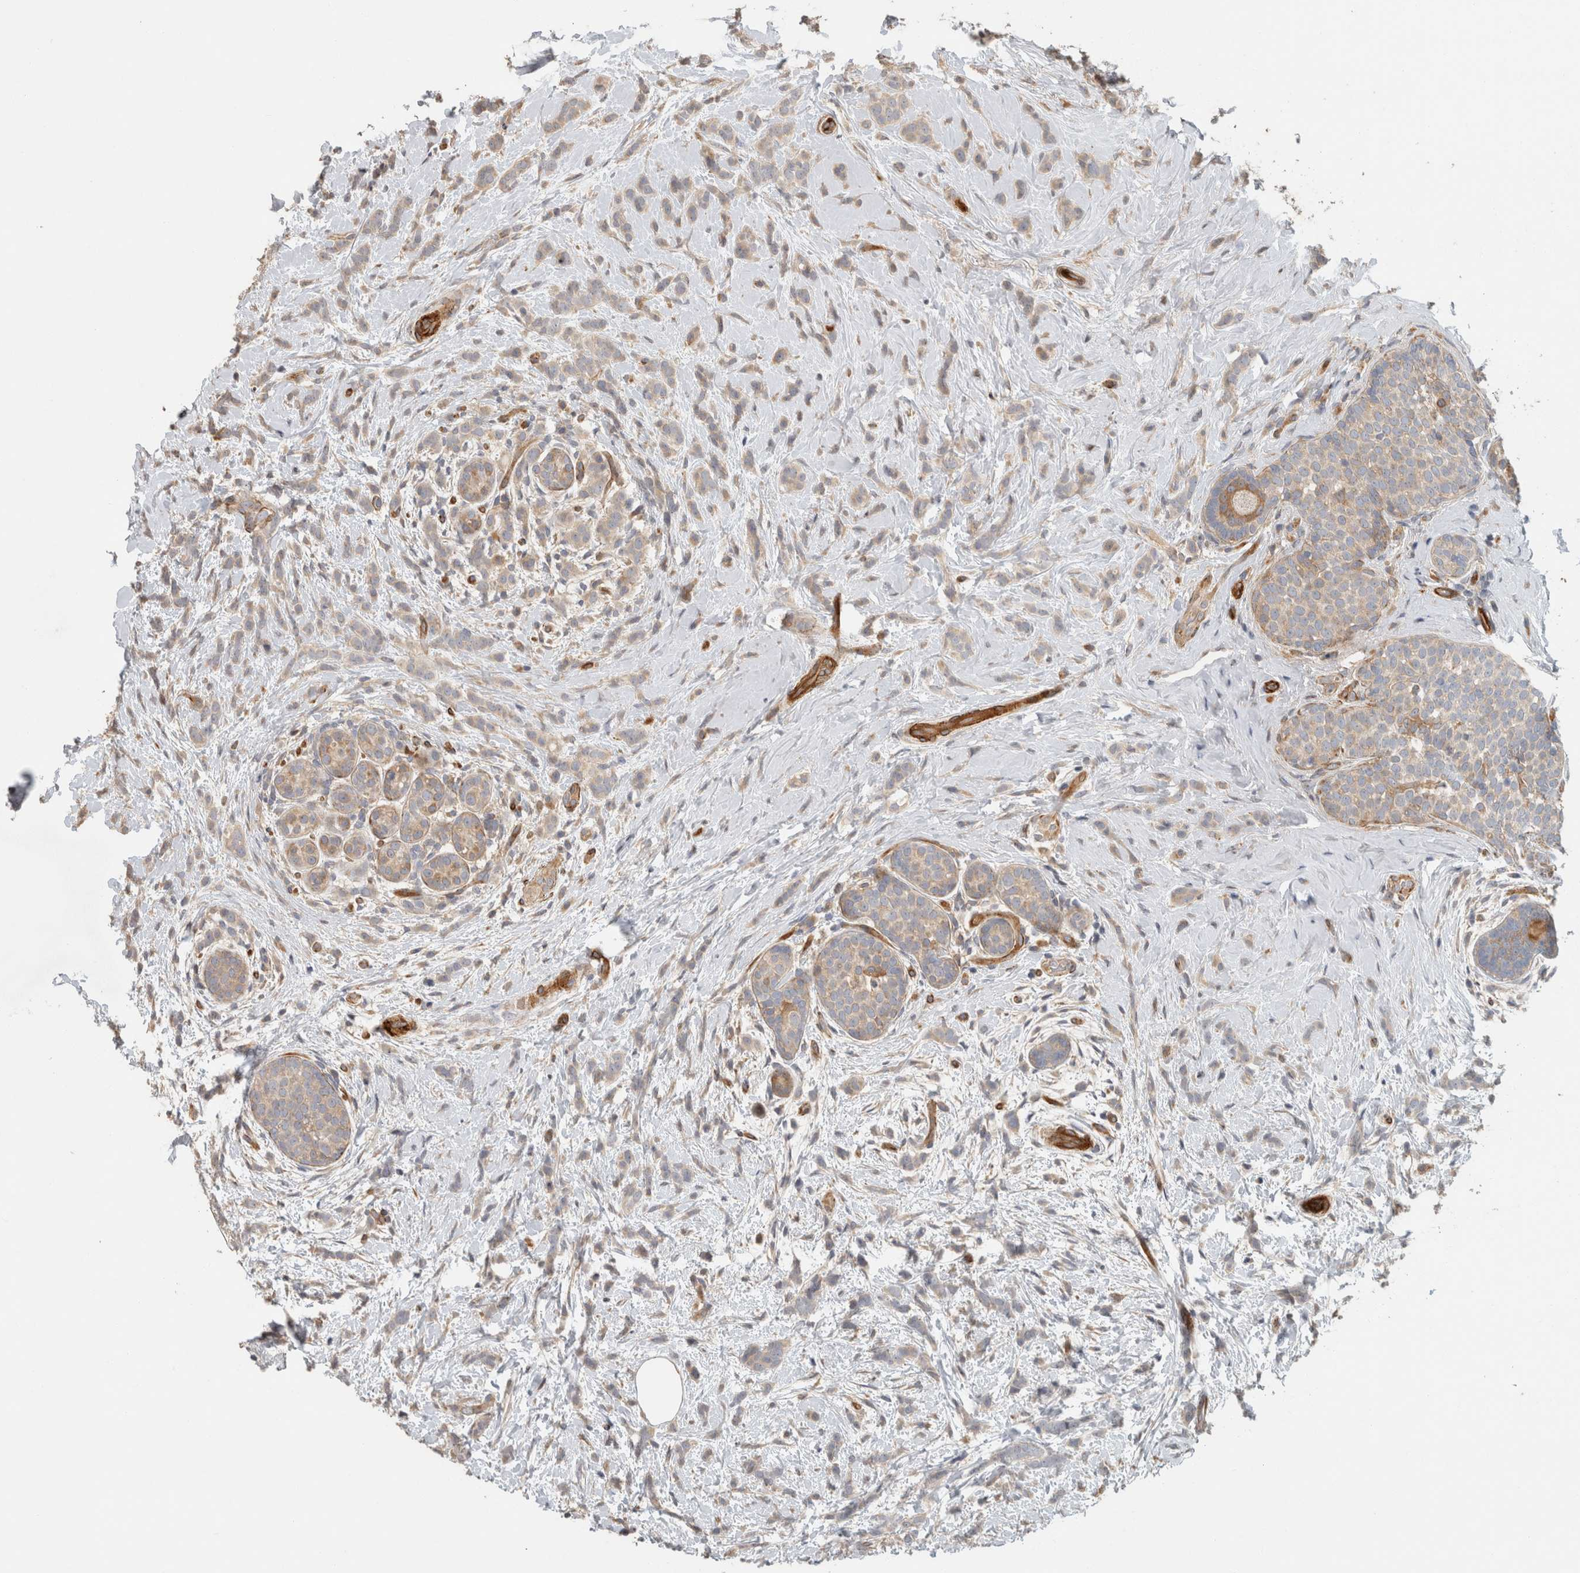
{"staining": {"intensity": "weak", "quantity": ">75%", "location": "cytoplasmic/membranous"}, "tissue": "breast cancer", "cell_type": "Tumor cells", "image_type": "cancer", "snomed": [{"axis": "morphology", "description": "Lobular carcinoma, in situ"}, {"axis": "morphology", "description": "Lobular carcinoma"}, {"axis": "topography", "description": "Breast"}], "caption": "Breast cancer was stained to show a protein in brown. There is low levels of weak cytoplasmic/membranous expression in approximately >75% of tumor cells. (Stains: DAB (3,3'-diaminobenzidine) in brown, nuclei in blue, Microscopy: brightfield microscopy at high magnification).", "gene": "SIPA1L2", "patient": {"sex": "female", "age": 41}}